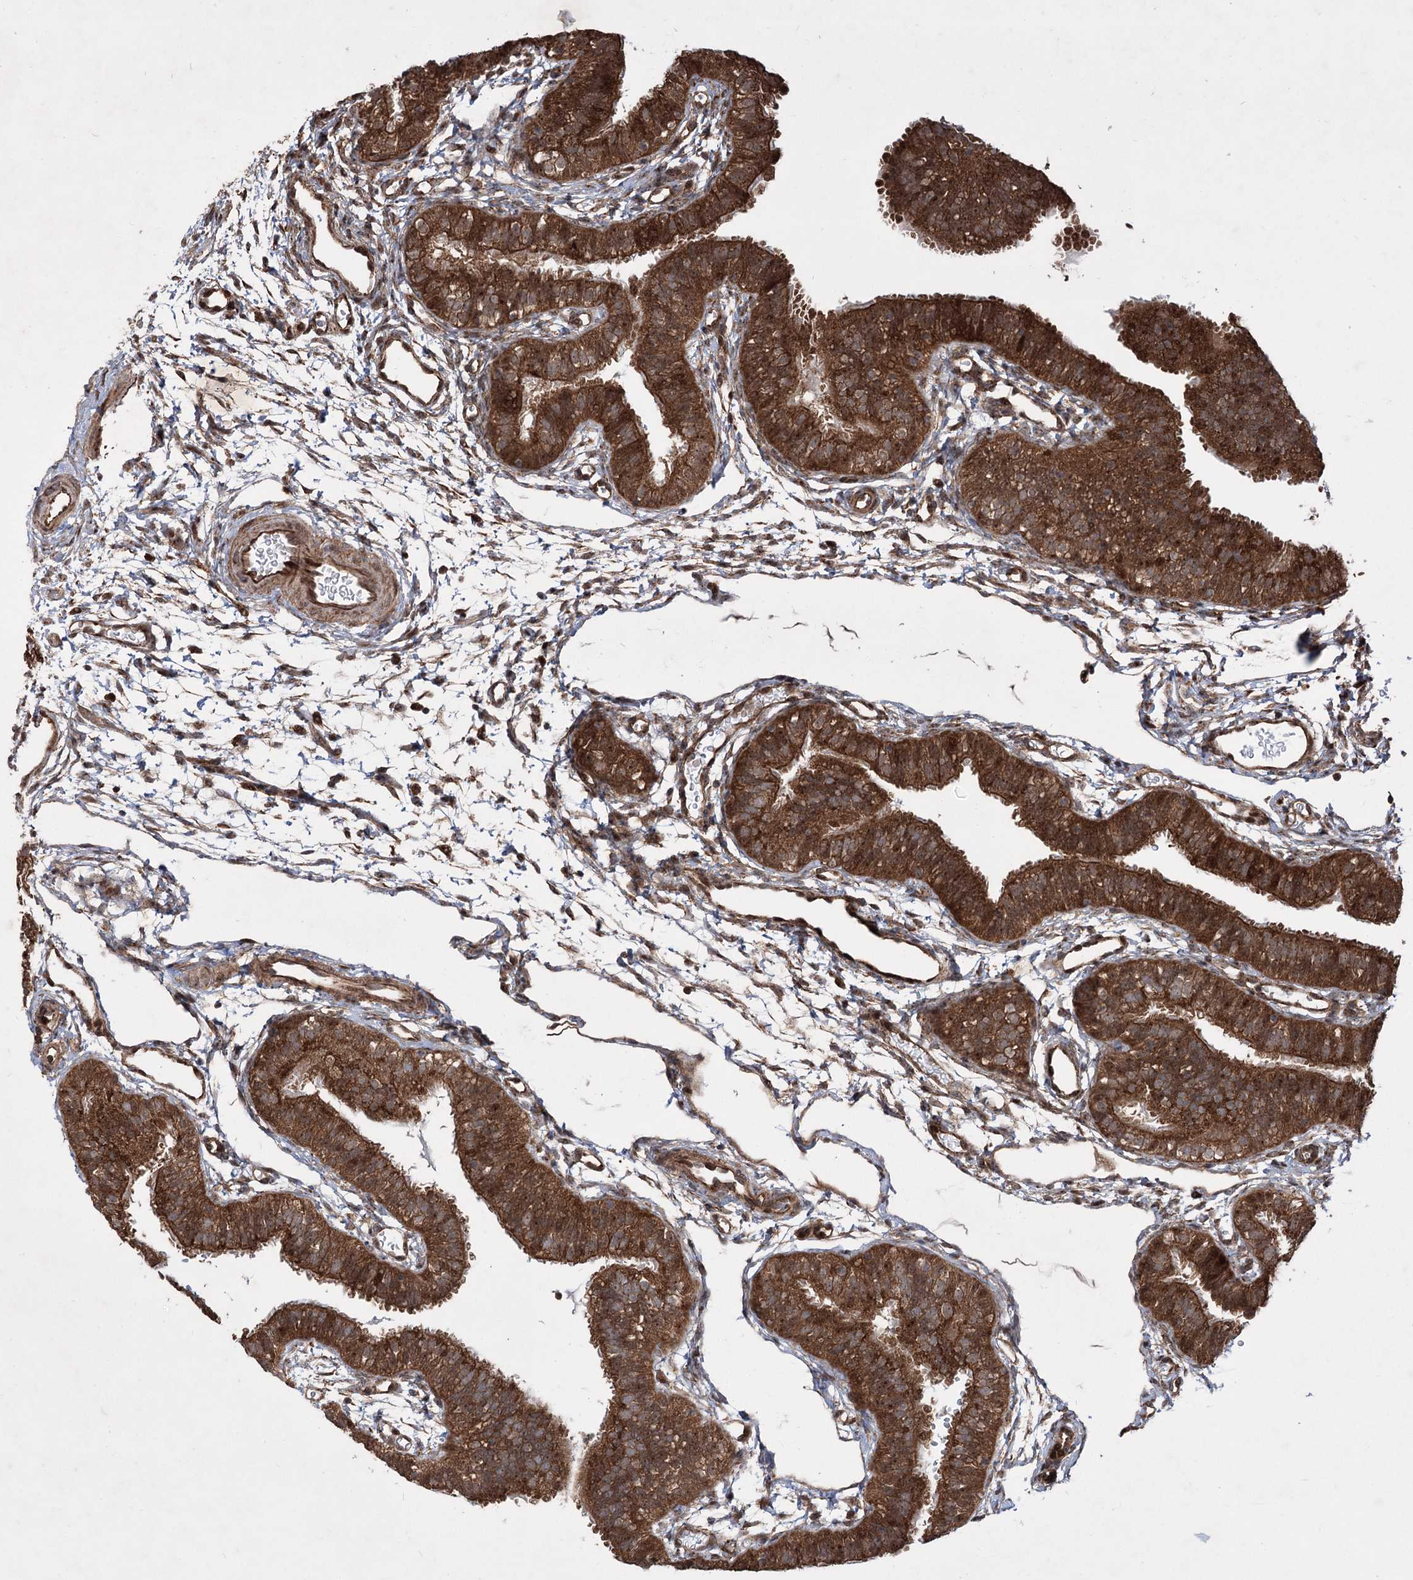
{"staining": {"intensity": "strong", "quantity": ">75%", "location": "cytoplasmic/membranous"}, "tissue": "fallopian tube", "cell_type": "Glandular cells", "image_type": "normal", "snomed": [{"axis": "morphology", "description": "Normal tissue, NOS"}, {"axis": "topography", "description": "Fallopian tube"}], "caption": "A histopathology image of fallopian tube stained for a protein exhibits strong cytoplasmic/membranous brown staining in glandular cells. (IHC, brightfield microscopy, high magnification).", "gene": "SERINC5", "patient": {"sex": "female", "age": 35}}